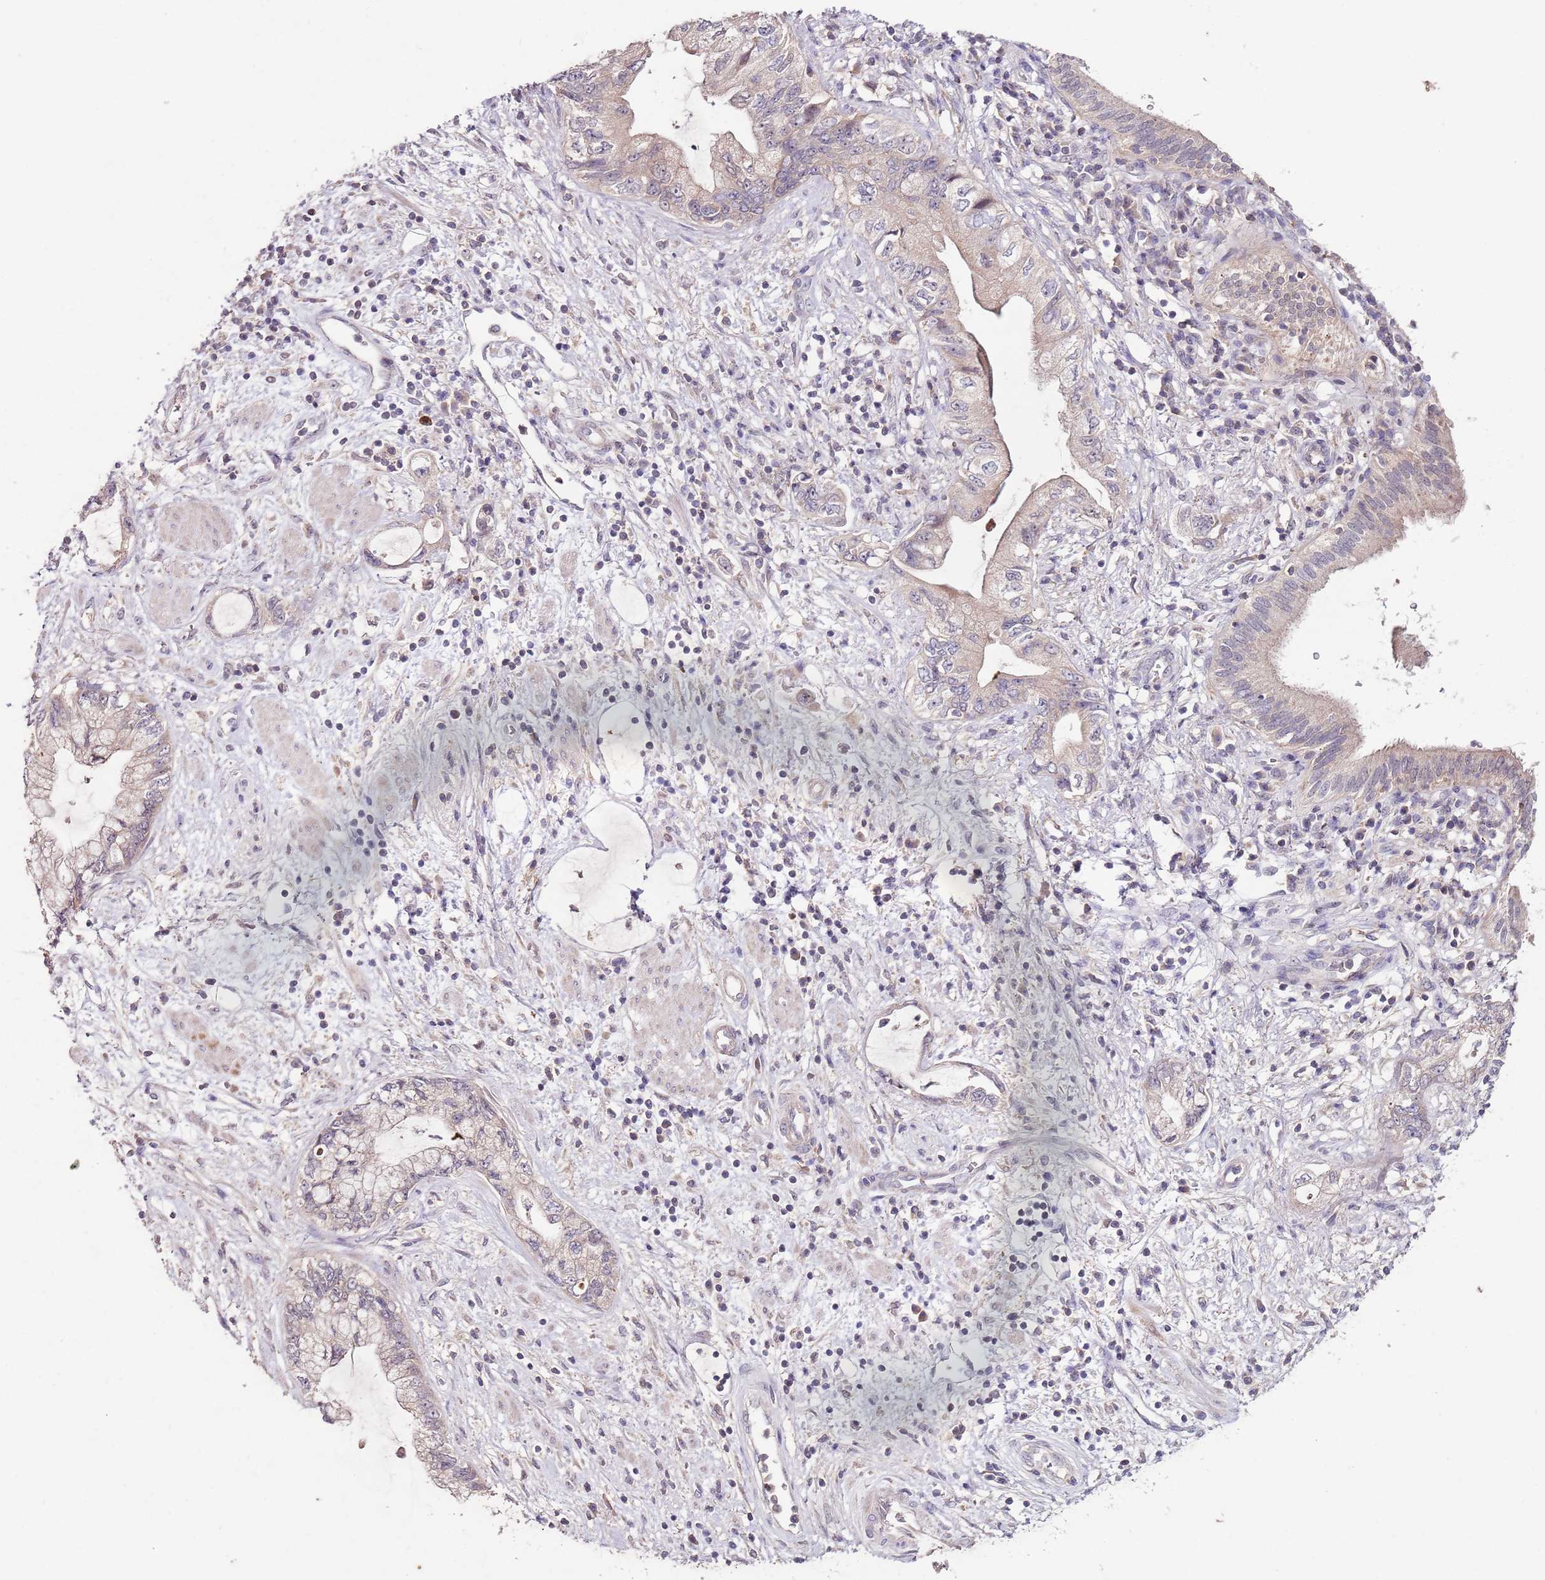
{"staining": {"intensity": "weak", "quantity": "25%-75%", "location": "cytoplasmic/membranous"}, "tissue": "pancreatic cancer", "cell_type": "Tumor cells", "image_type": "cancer", "snomed": [{"axis": "morphology", "description": "Adenocarcinoma, NOS"}, {"axis": "topography", "description": "Pancreas"}], "caption": "Human adenocarcinoma (pancreatic) stained for a protein (brown) displays weak cytoplasmic/membranous positive expression in about 25%-75% of tumor cells.", "gene": "NRDE2", "patient": {"sex": "female", "age": 73}}